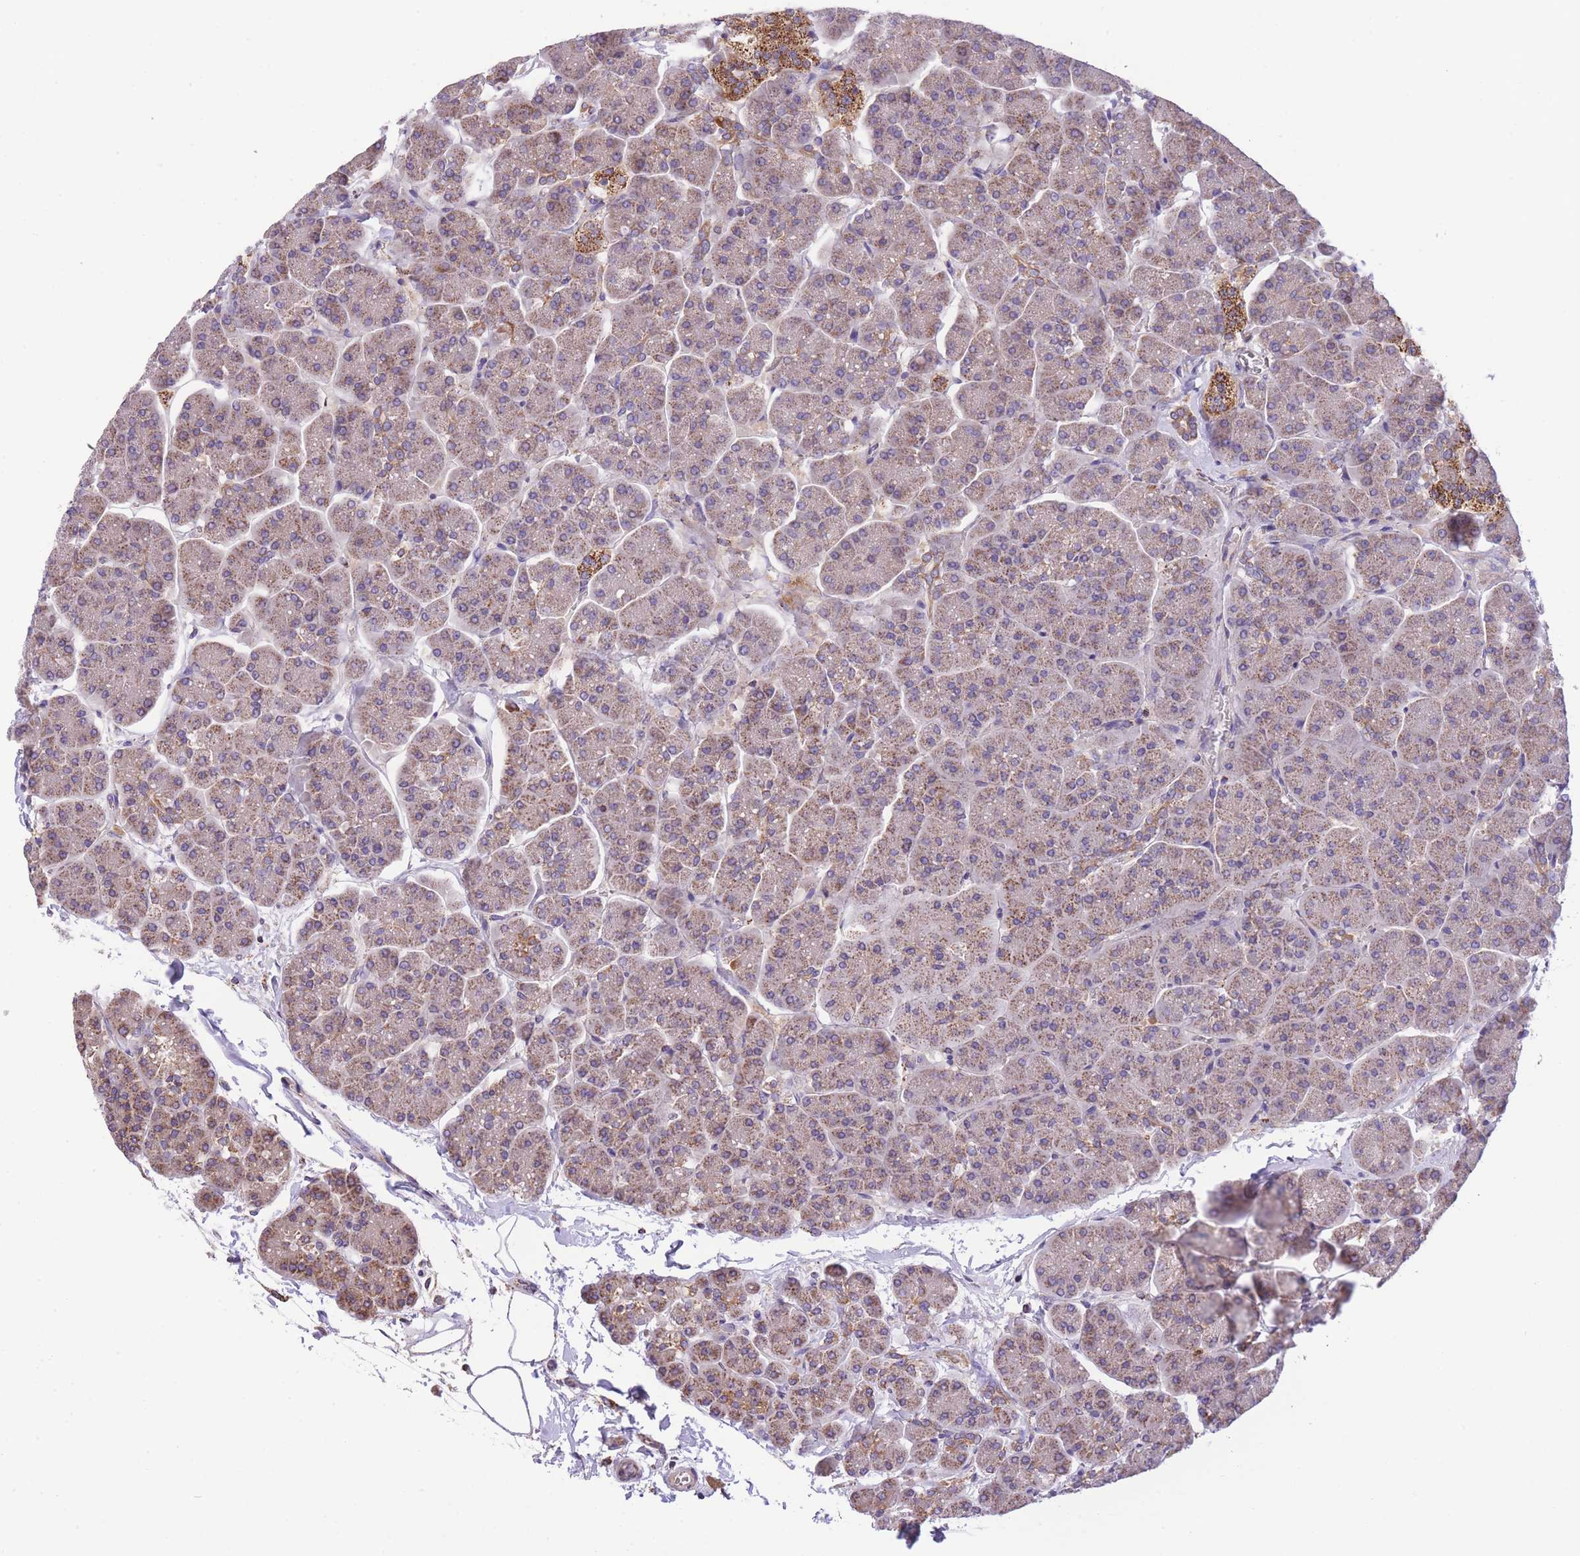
{"staining": {"intensity": "moderate", "quantity": "25%-75%", "location": "cytoplasmic/membranous"}, "tissue": "pancreas", "cell_type": "Exocrine glandular cells", "image_type": "normal", "snomed": [{"axis": "morphology", "description": "Normal tissue, NOS"}, {"axis": "topography", "description": "Pancreas"}, {"axis": "topography", "description": "Peripheral nerve tissue"}], "caption": "Human pancreas stained with a brown dye demonstrates moderate cytoplasmic/membranous positive expression in about 25%-75% of exocrine glandular cells.", "gene": "ST3GAL3", "patient": {"sex": "male", "age": 54}}